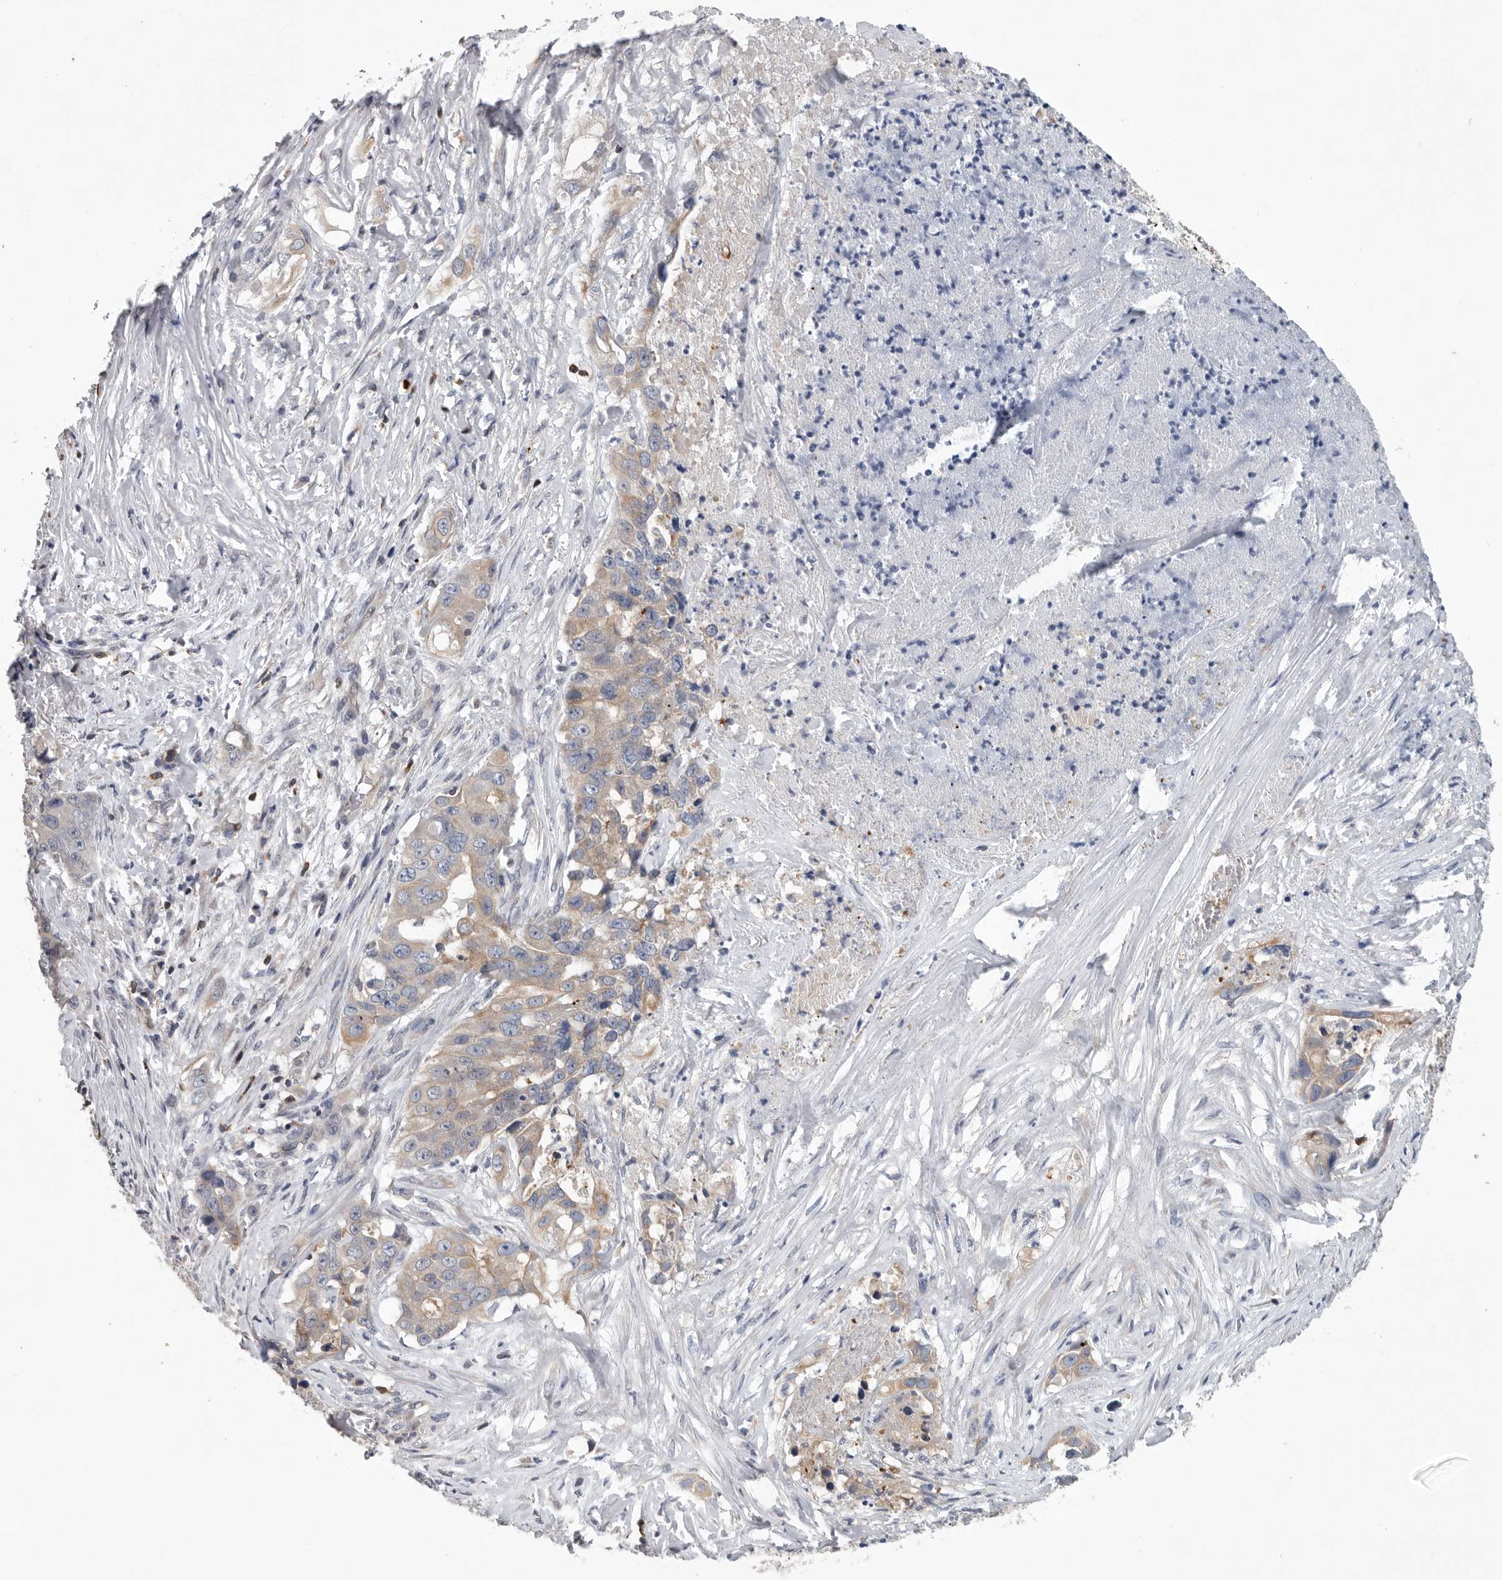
{"staining": {"intensity": "weak", "quantity": "<25%", "location": "cytoplasmic/membranous"}, "tissue": "lung cancer", "cell_type": "Tumor cells", "image_type": "cancer", "snomed": [{"axis": "morphology", "description": "Adenocarcinoma, NOS"}, {"axis": "topography", "description": "Lung"}], "caption": "DAB (3,3'-diaminobenzidine) immunohistochemical staining of human lung adenocarcinoma shows no significant staining in tumor cells.", "gene": "PDCD4", "patient": {"sex": "female", "age": 51}}